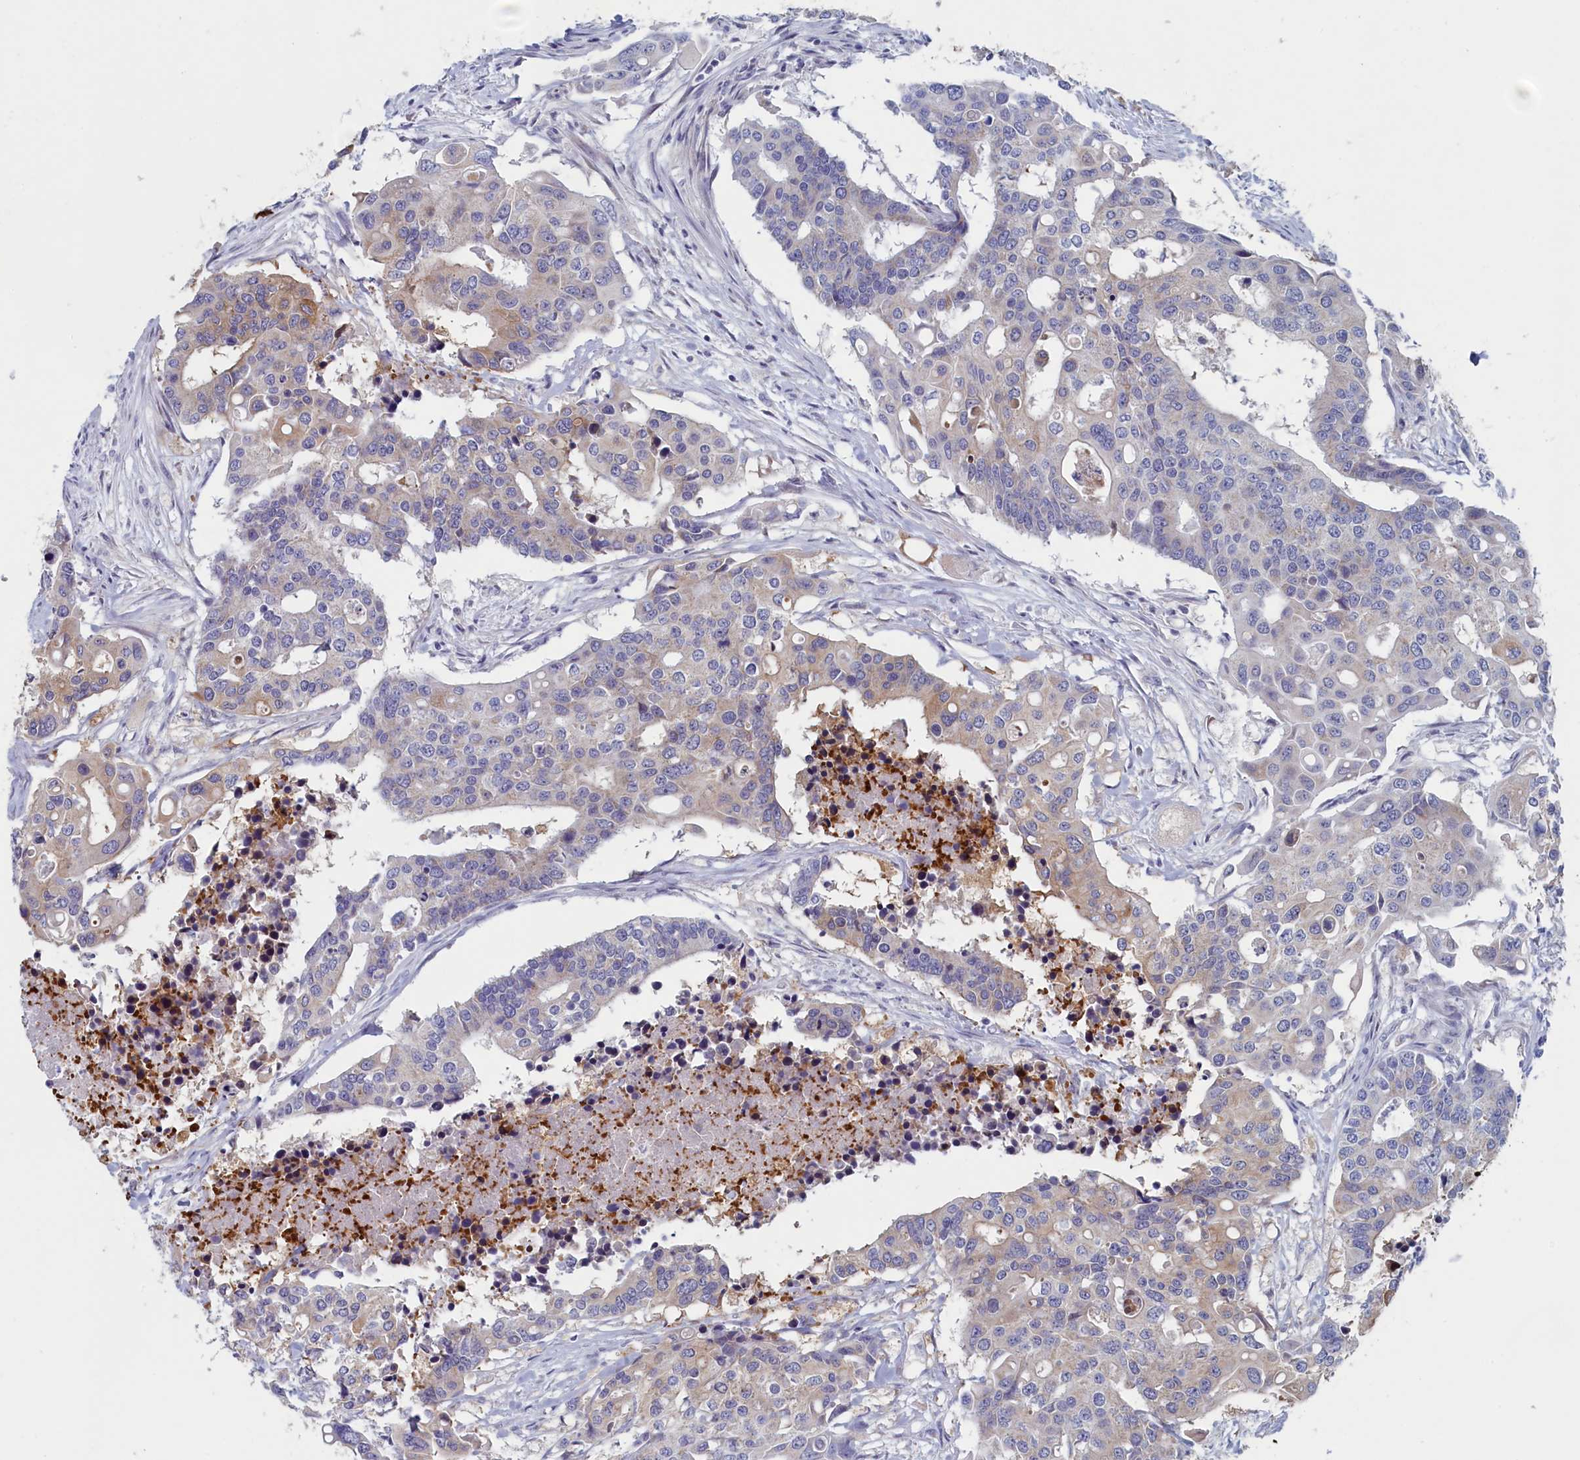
{"staining": {"intensity": "weak", "quantity": "<25%", "location": "cytoplasmic/membranous"}, "tissue": "colorectal cancer", "cell_type": "Tumor cells", "image_type": "cancer", "snomed": [{"axis": "morphology", "description": "Adenocarcinoma, NOS"}, {"axis": "topography", "description": "Colon"}], "caption": "There is no significant staining in tumor cells of colorectal cancer.", "gene": "WDR76", "patient": {"sex": "male", "age": 77}}